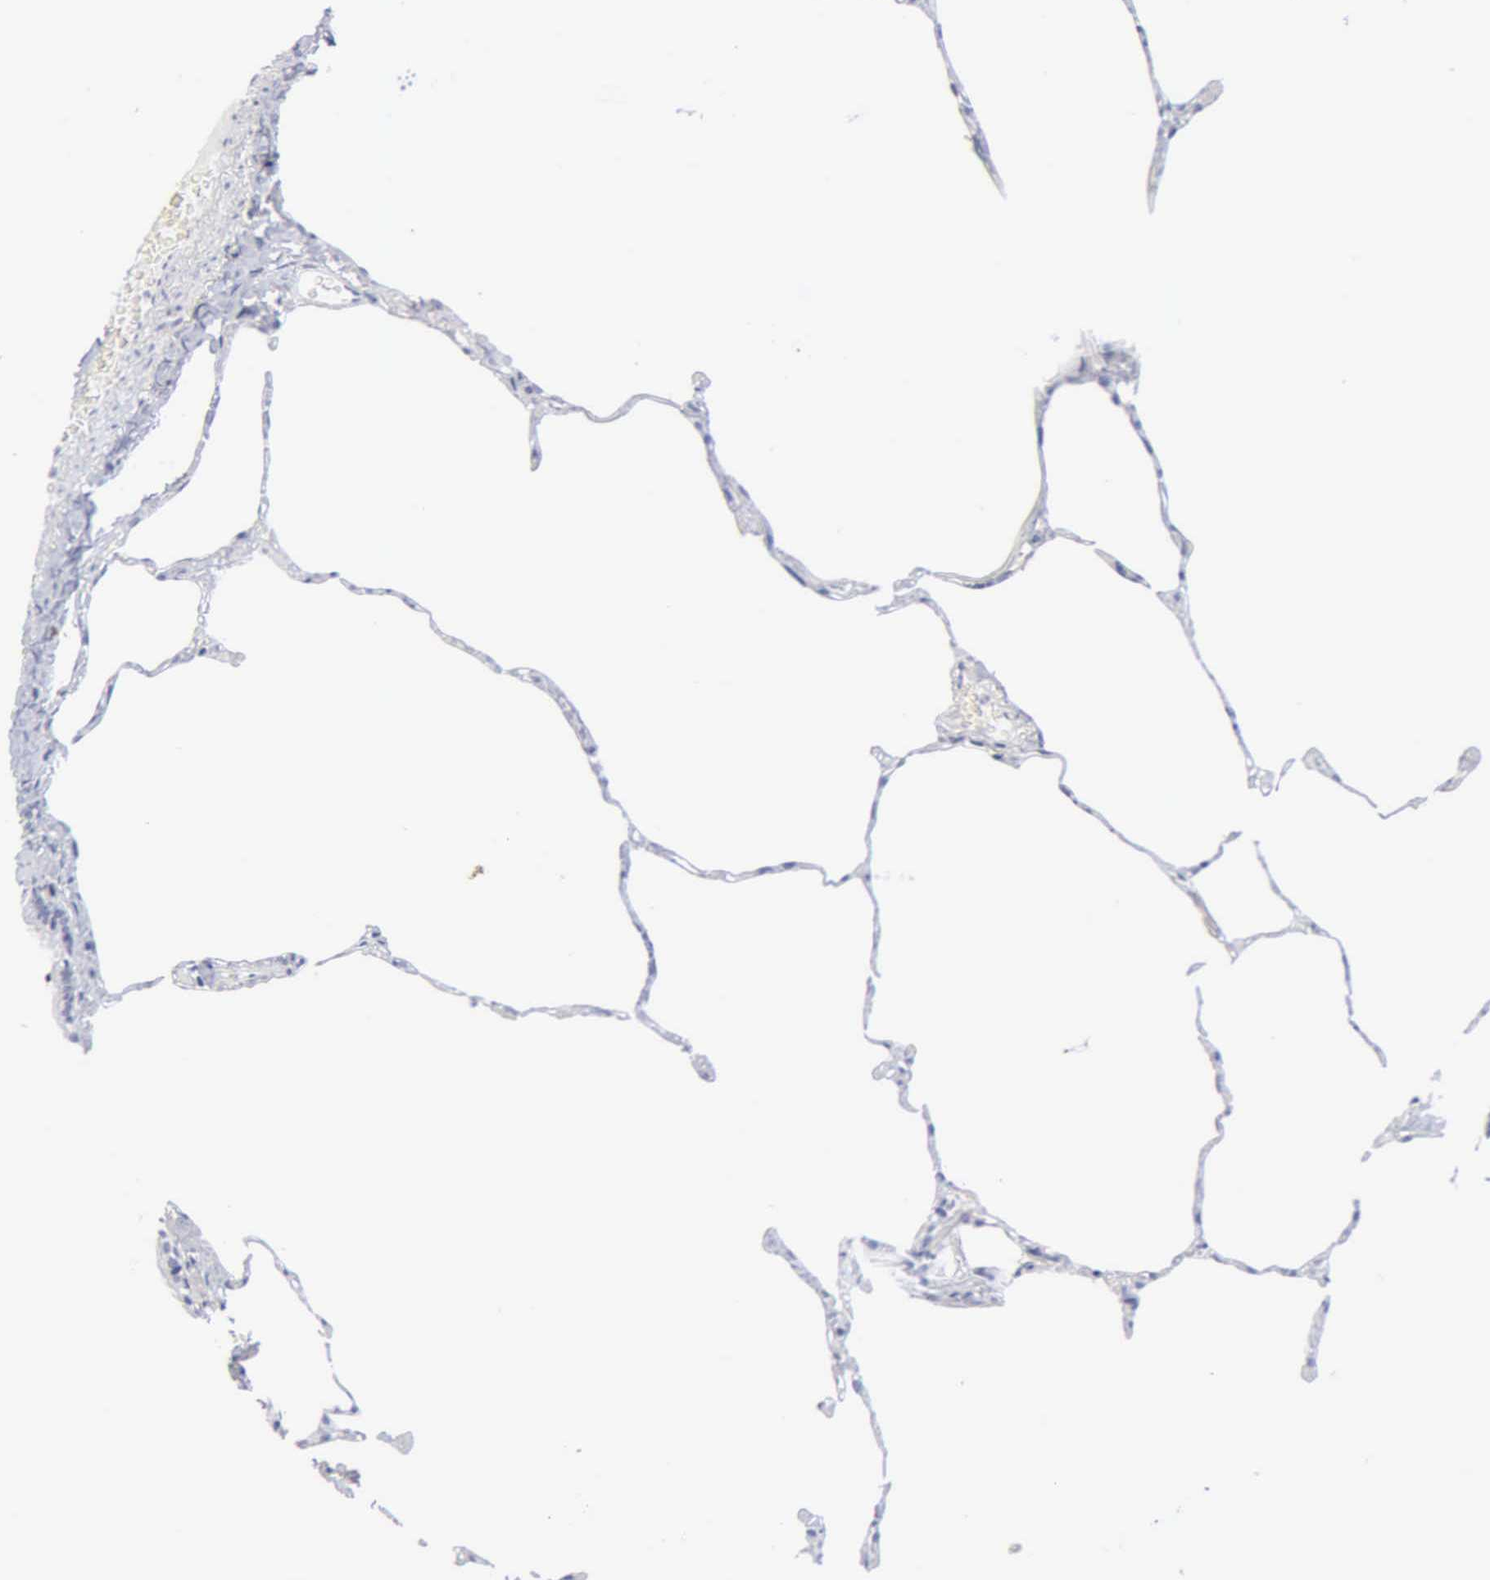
{"staining": {"intensity": "negative", "quantity": "none", "location": "none"}, "tissue": "lung", "cell_type": "Alveolar cells", "image_type": "normal", "snomed": [{"axis": "morphology", "description": "Normal tissue, NOS"}, {"axis": "topography", "description": "Lung"}], "caption": "Immunohistochemistry image of normal human lung stained for a protein (brown), which exhibits no staining in alveolar cells. (DAB (3,3'-diaminobenzidine) IHC visualized using brightfield microscopy, high magnification).", "gene": "ASPHD2", "patient": {"sex": "female", "age": 75}}